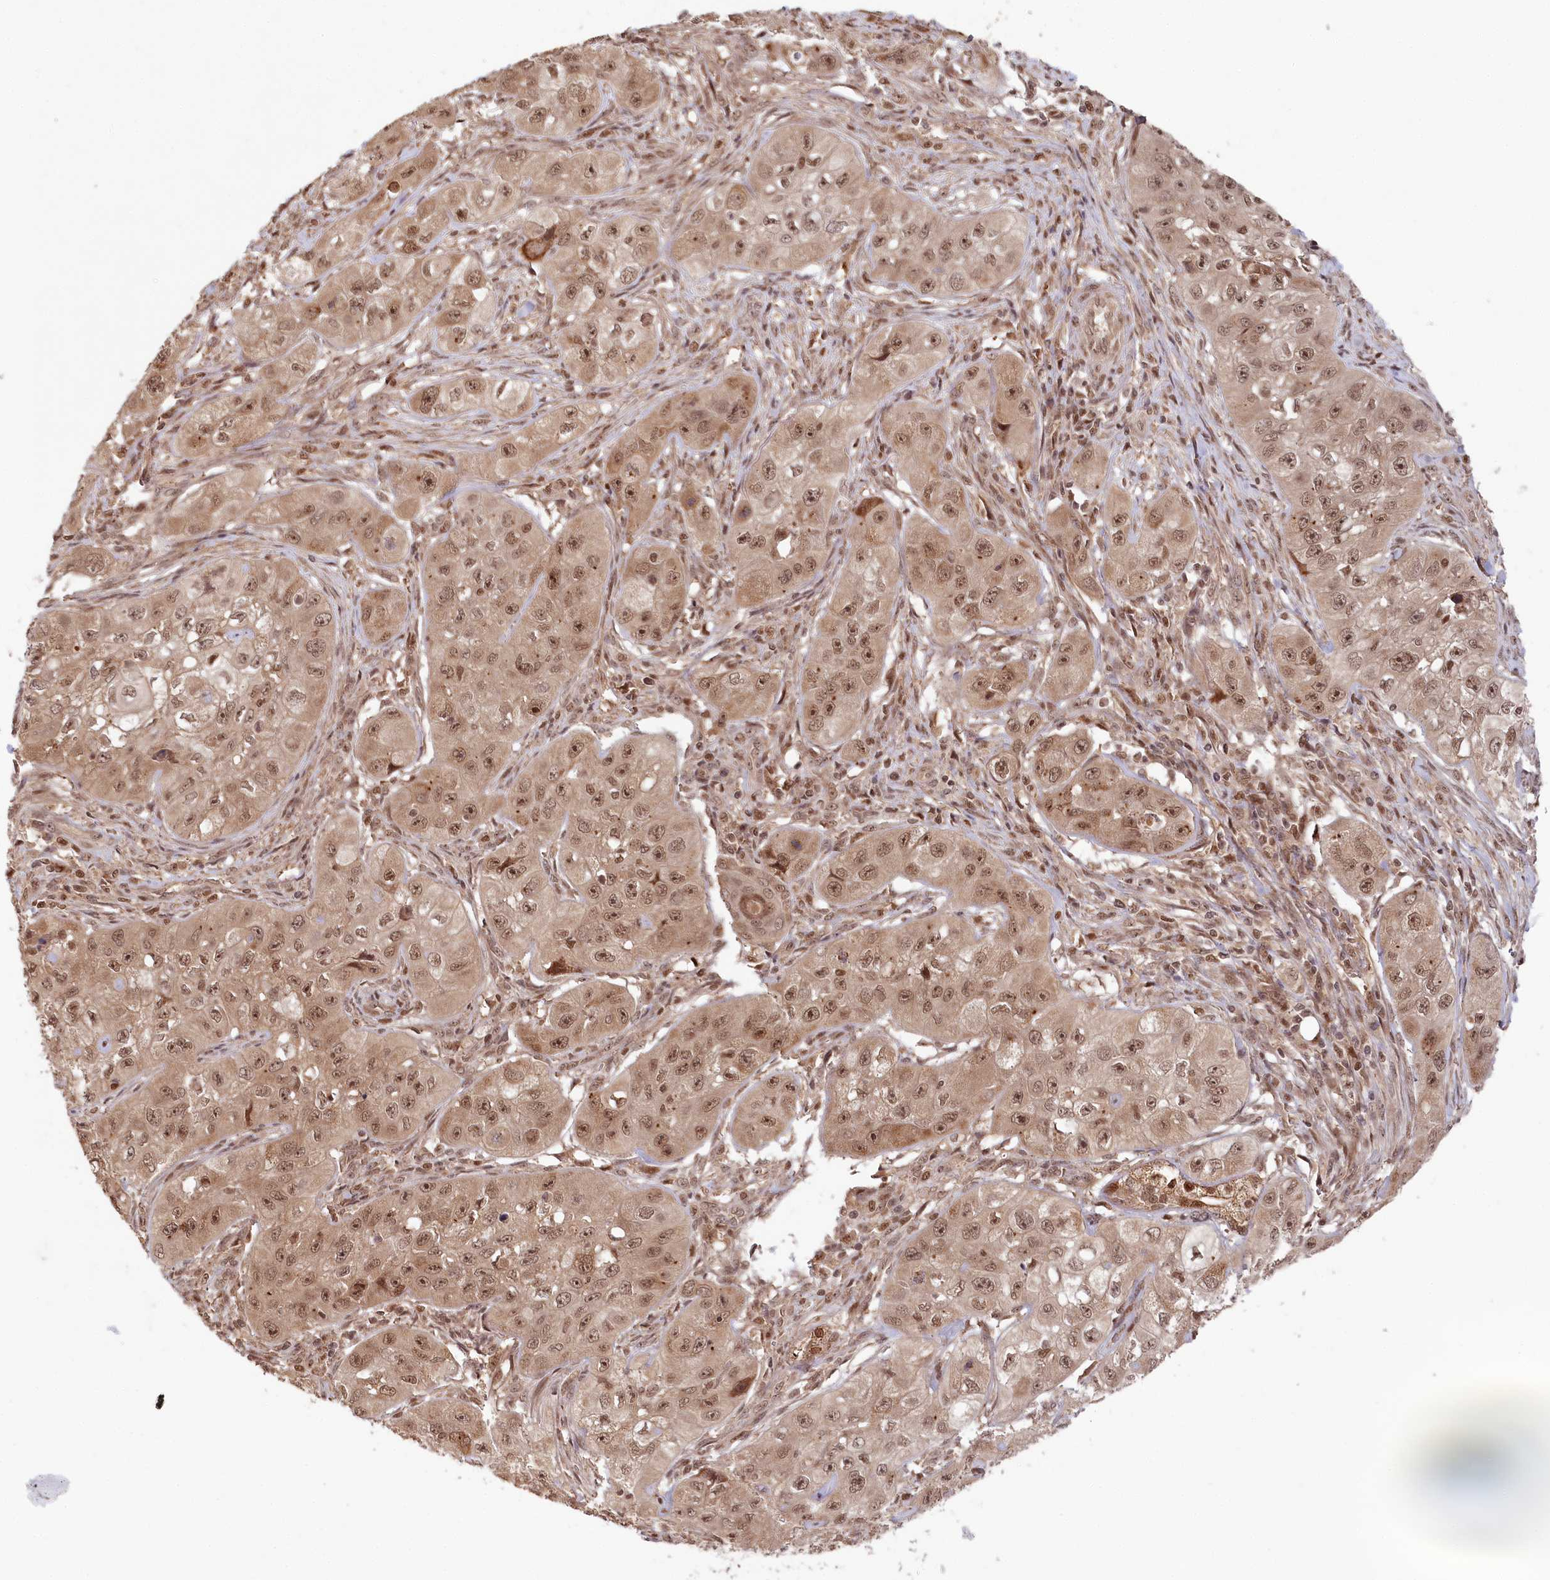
{"staining": {"intensity": "moderate", "quantity": ">75%", "location": "nuclear"}, "tissue": "skin cancer", "cell_type": "Tumor cells", "image_type": "cancer", "snomed": [{"axis": "morphology", "description": "Squamous cell carcinoma, NOS"}, {"axis": "topography", "description": "Skin"}, {"axis": "topography", "description": "Subcutis"}], "caption": "High-magnification brightfield microscopy of skin cancer (squamous cell carcinoma) stained with DAB (3,3'-diaminobenzidine) (brown) and counterstained with hematoxylin (blue). tumor cells exhibit moderate nuclear positivity is present in about>75% of cells. (Brightfield microscopy of DAB IHC at high magnification).", "gene": "WAPL", "patient": {"sex": "male", "age": 73}}